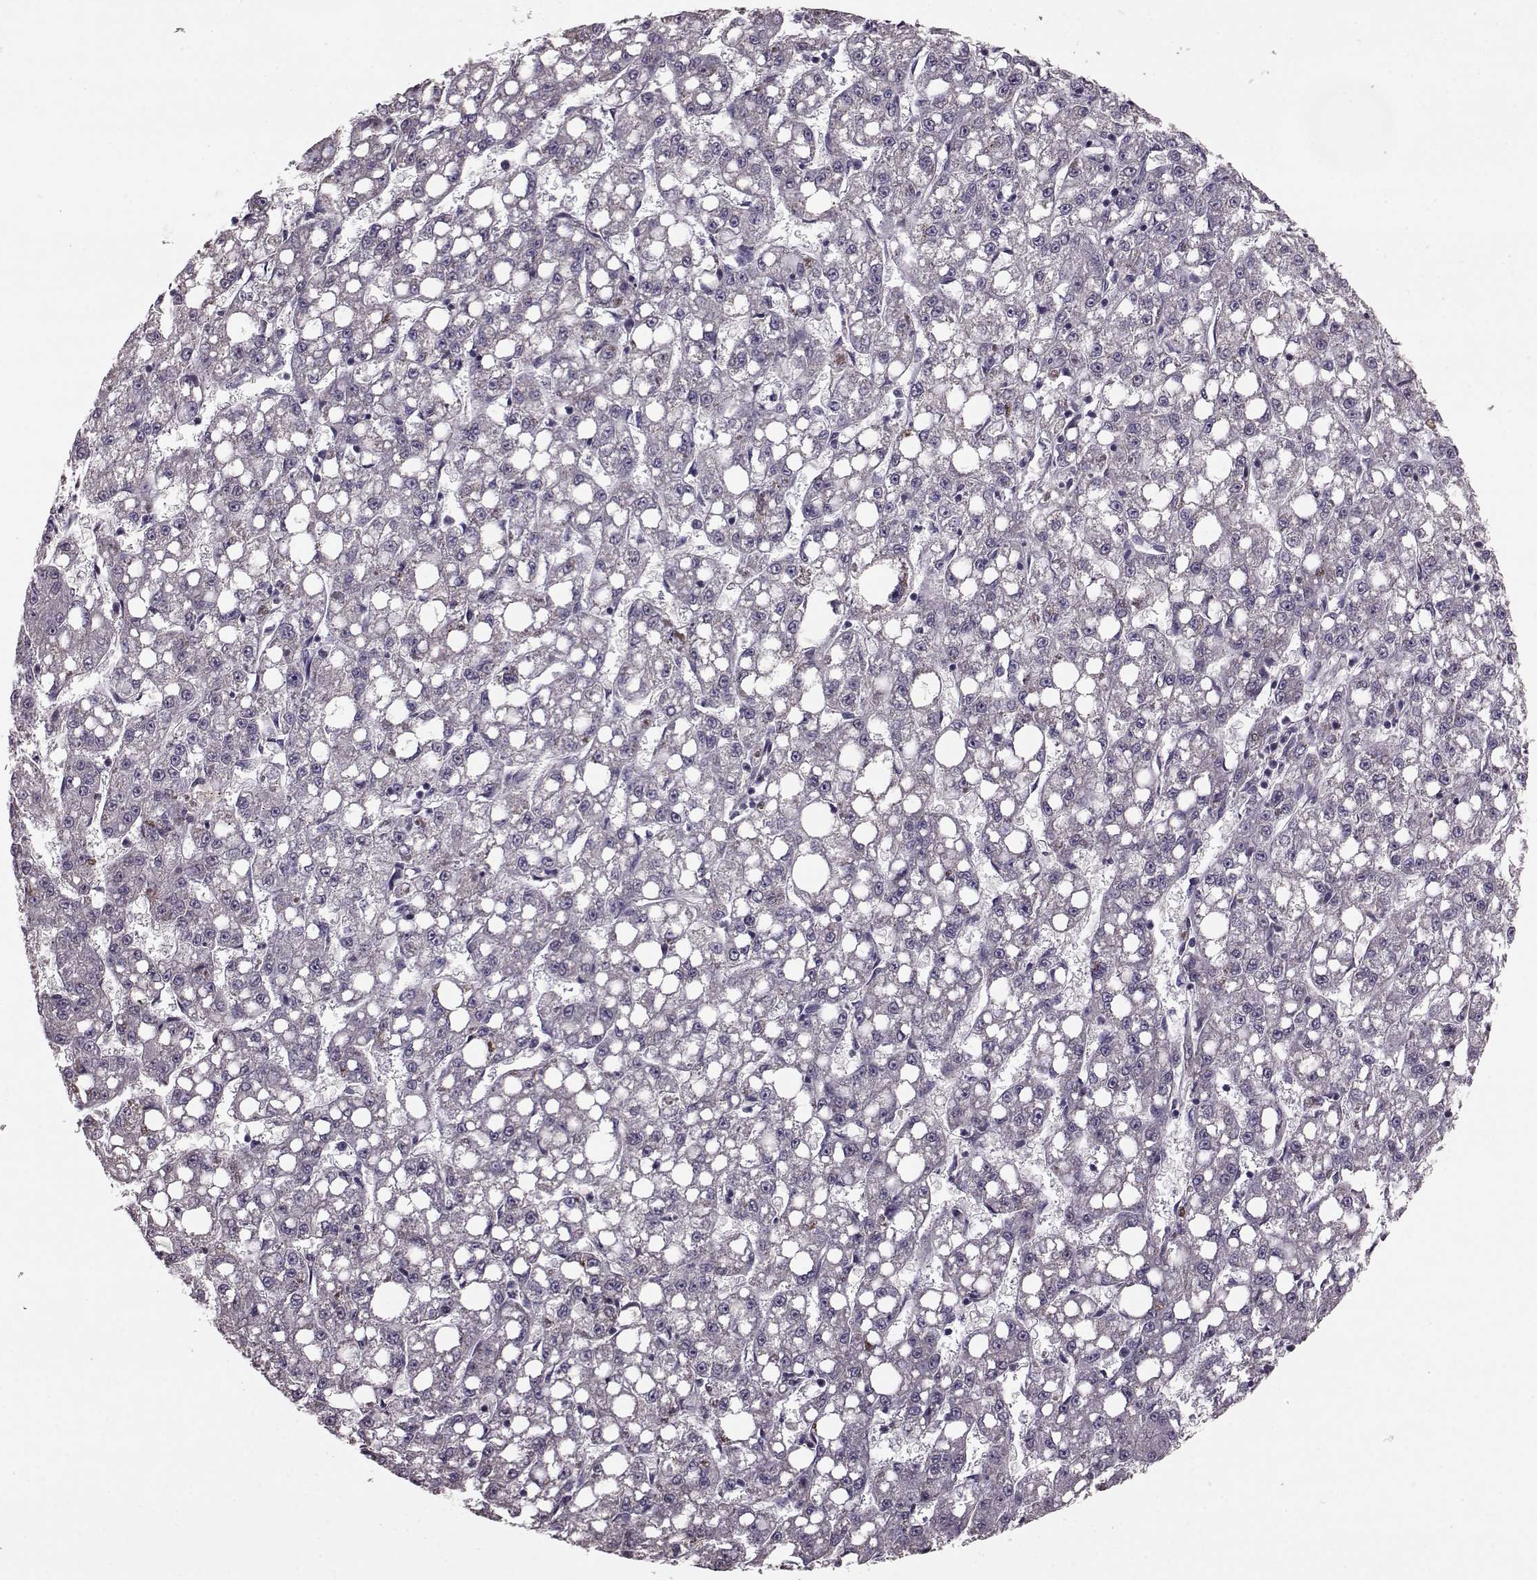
{"staining": {"intensity": "negative", "quantity": "none", "location": "none"}, "tissue": "liver cancer", "cell_type": "Tumor cells", "image_type": "cancer", "snomed": [{"axis": "morphology", "description": "Carcinoma, Hepatocellular, NOS"}, {"axis": "topography", "description": "Liver"}], "caption": "This is a micrograph of immunohistochemistry staining of liver cancer (hepatocellular carcinoma), which shows no positivity in tumor cells. Brightfield microscopy of immunohistochemistry (IHC) stained with DAB (3,3'-diaminobenzidine) (brown) and hematoxylin (blue), captured at high magnification.", "gene": "NTF3", "patient": {"sex": "female", "age": 65}}